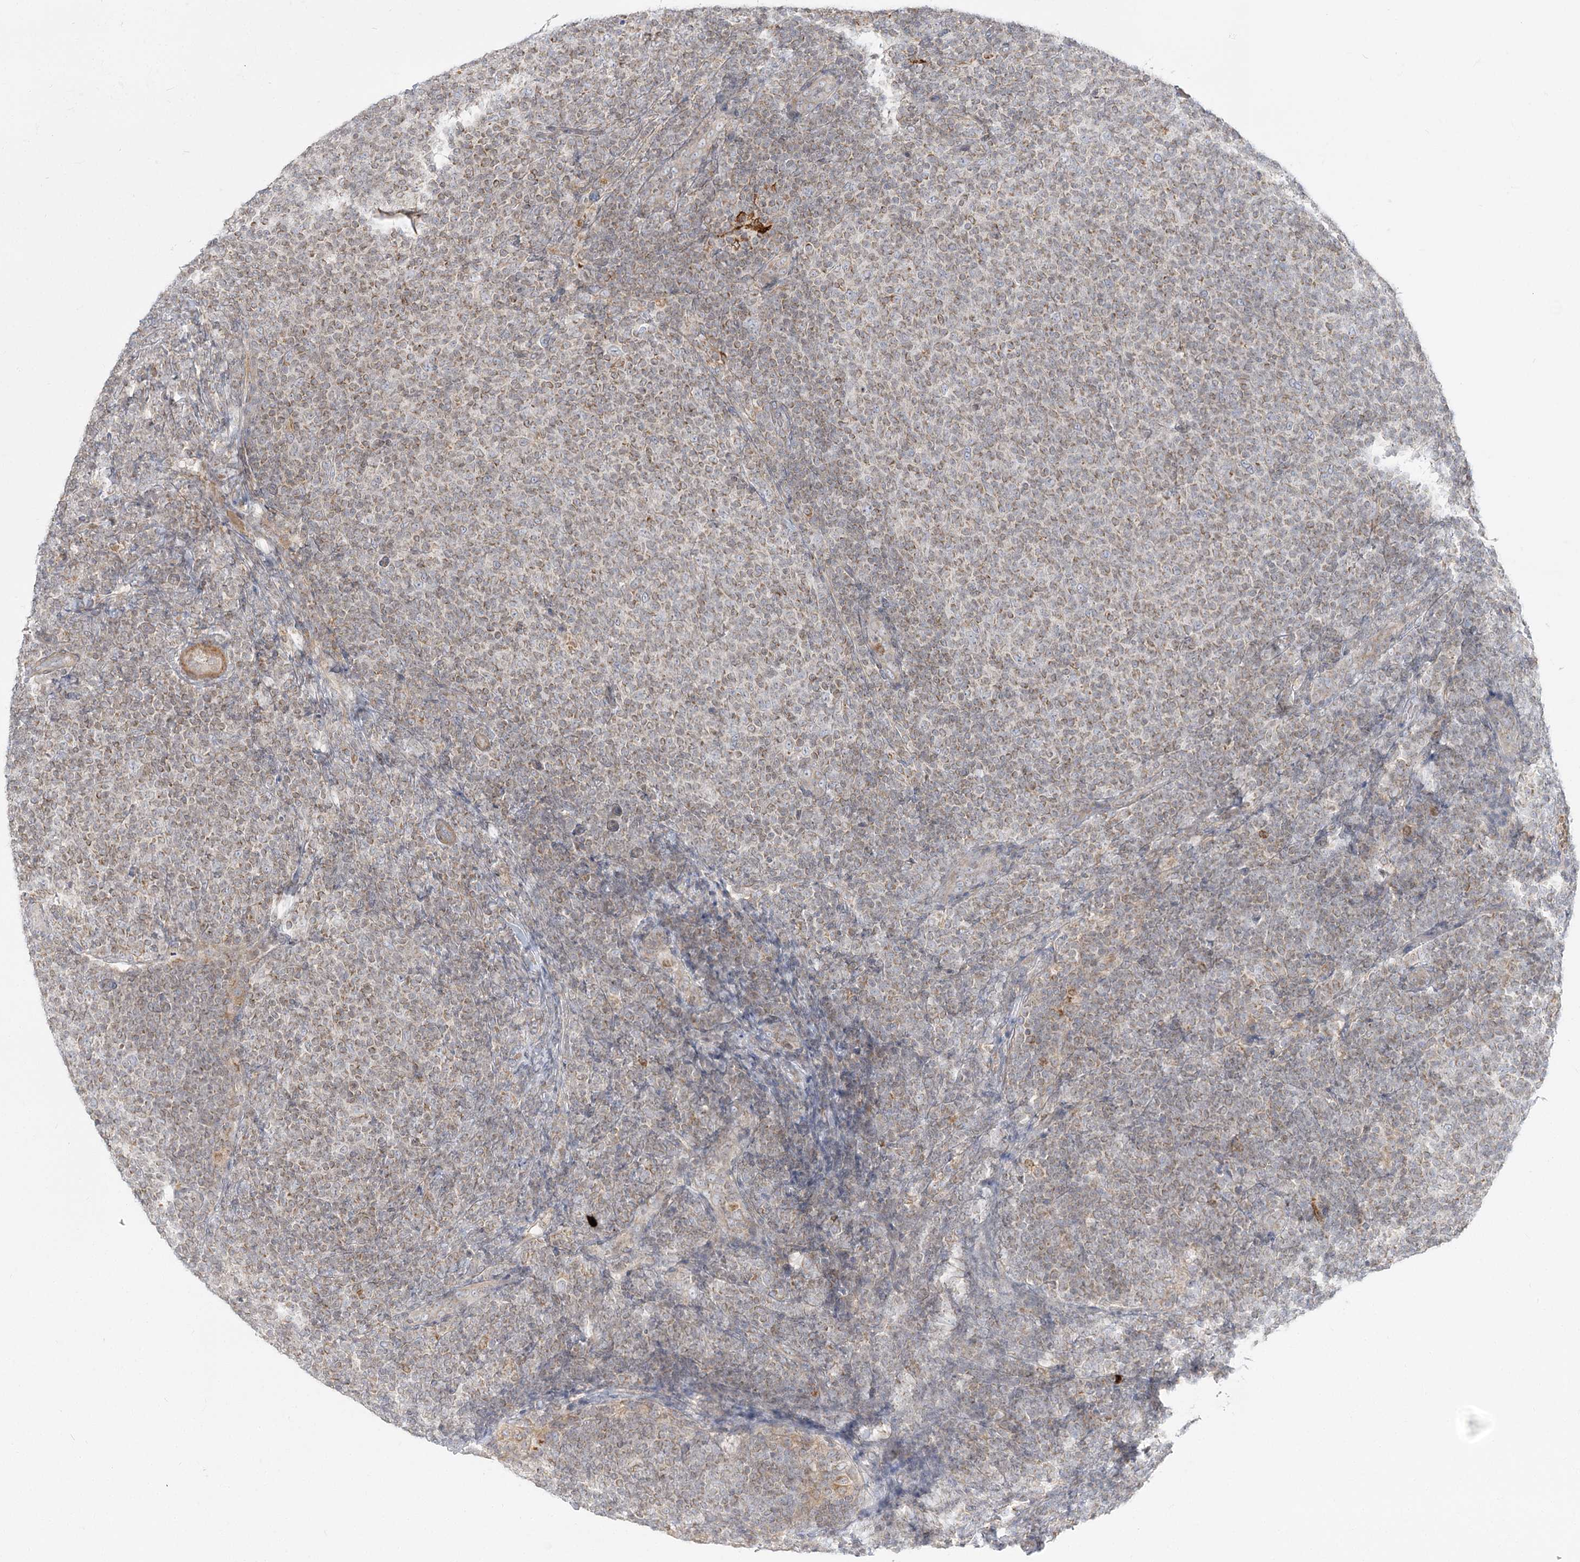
{"staining": {"intensity": "moderate", "quantity": "25%-75%", "location": "cytoplasmic/membranous"}, "tissue": "lymphoma", "cell_type": "Tumor cells", "image_type": "cancer", "snomed": [{"axis": "morphology", "description": "Malignant lymphoma, non-Hodgkin's type, Low grade"}, {"axis": "topography", "description": "Lymph node"}], "caption": "A high-resolution histopathology image shows immunohistochemistry staining of malignant lymphoma, non-Hodgkin's type (low-grade), which shows moderate cytoplasmic/membranous positivity in about 25%-75% of tumor cells. The staining was performed using DAB to visualize the protein expression in brown, while the nuclei were stained in blue with hematoxylin (Magnification: 20x).", "gene": "MTMR3", "patient": {"sex": "male", "age": 66}}